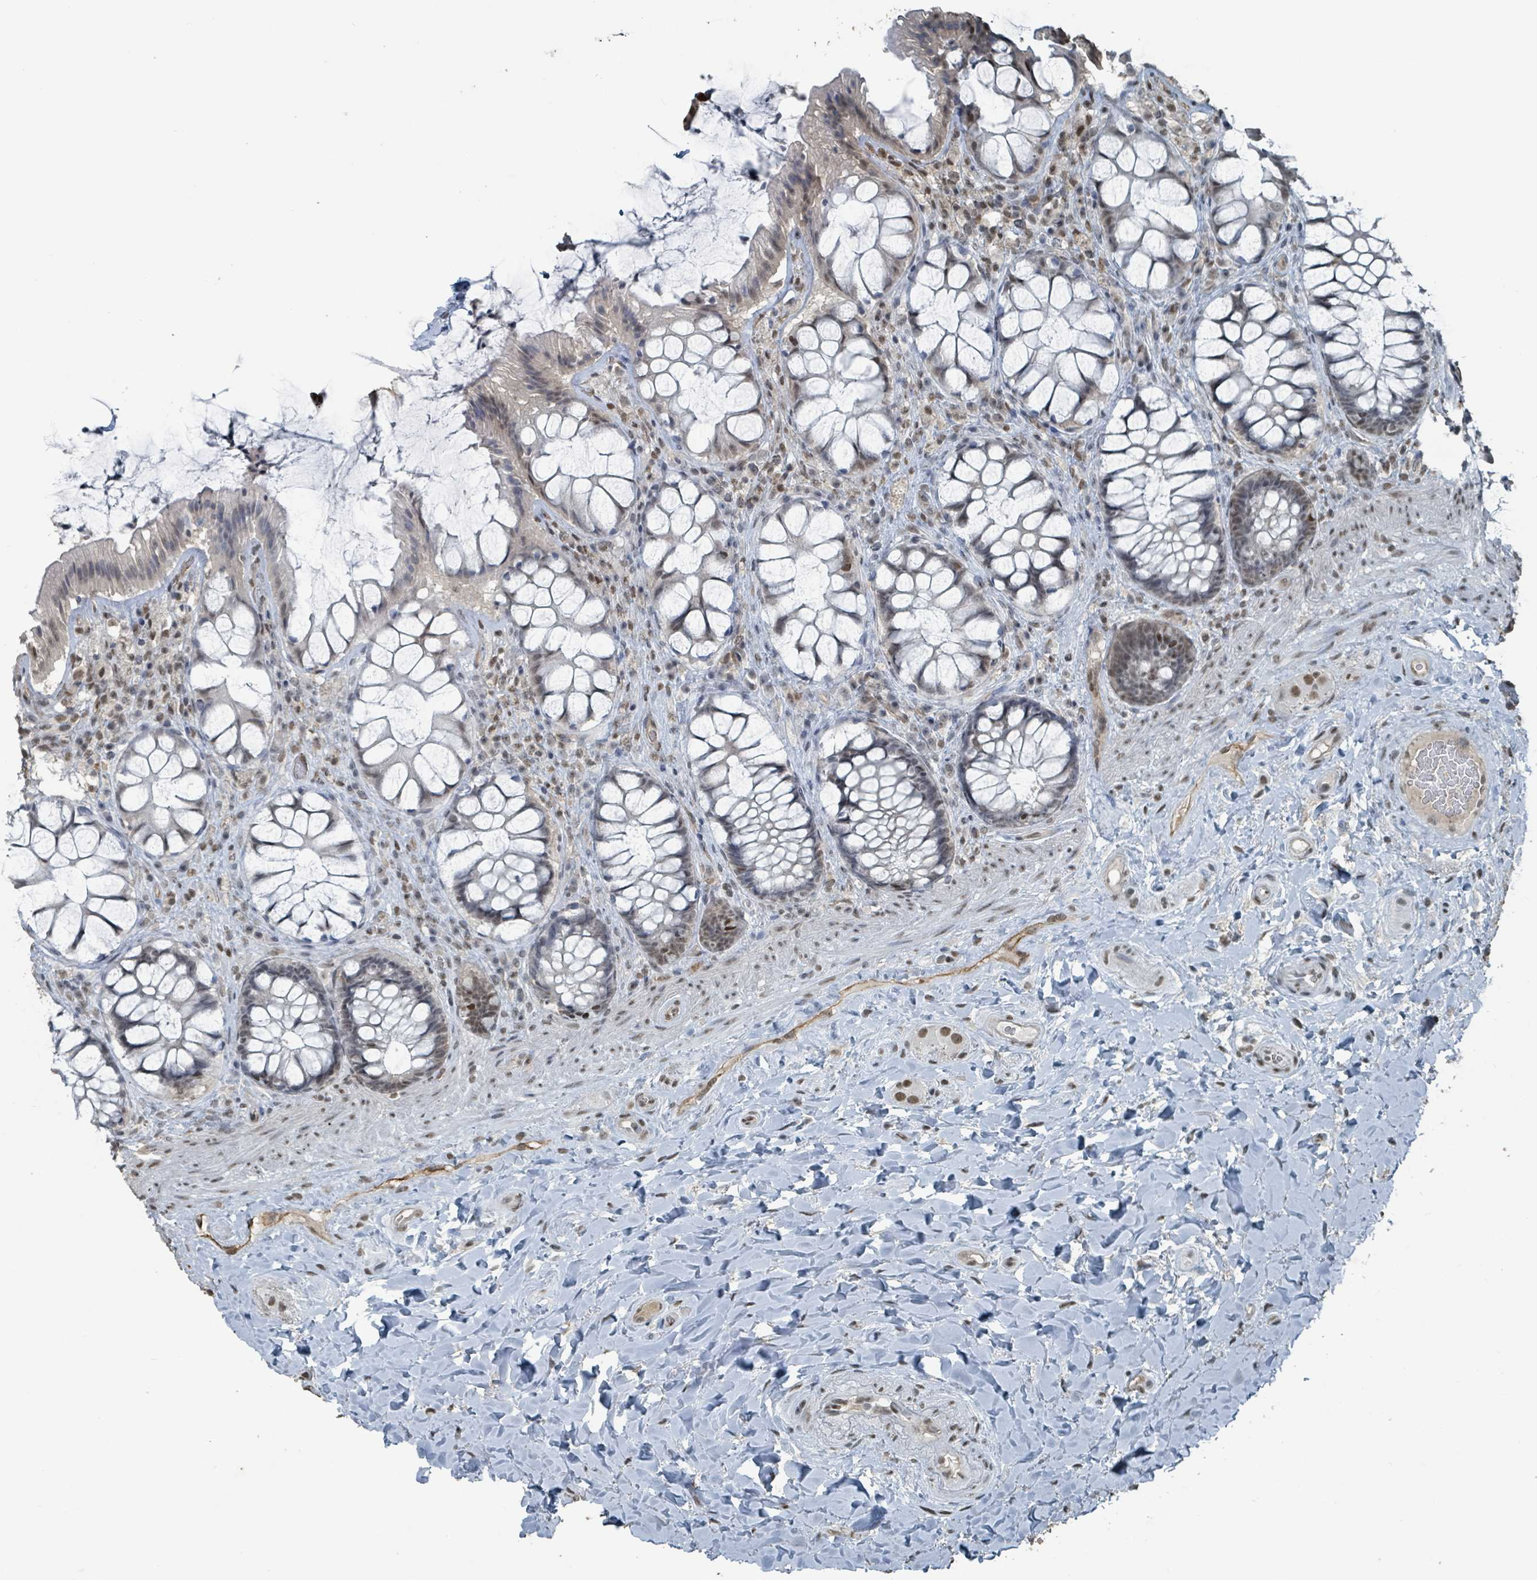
{"staining": {"intensity": "moderate", "quantity": "25%-75%", "location": "nuclear"}, "tissue": "rectum", "cell_type": "Glandular cells", "image_type": "normal", "snomed": [{"axis": "morphology", "description": "Normal tissue, NOS"}, {"axis": "topography", "description": "Rectum"}], "caption": "Protein analysis of normal rectum displays moderate nuclear positivity in about 25%-75% of glandular cells. The protein of interest is stained brown, and the nuclei are stained in blue (DAB IHC with brightfield microscopy, high magnification).", "gene": "PHIP", "patient": {"sex": "female", "age": 58}}